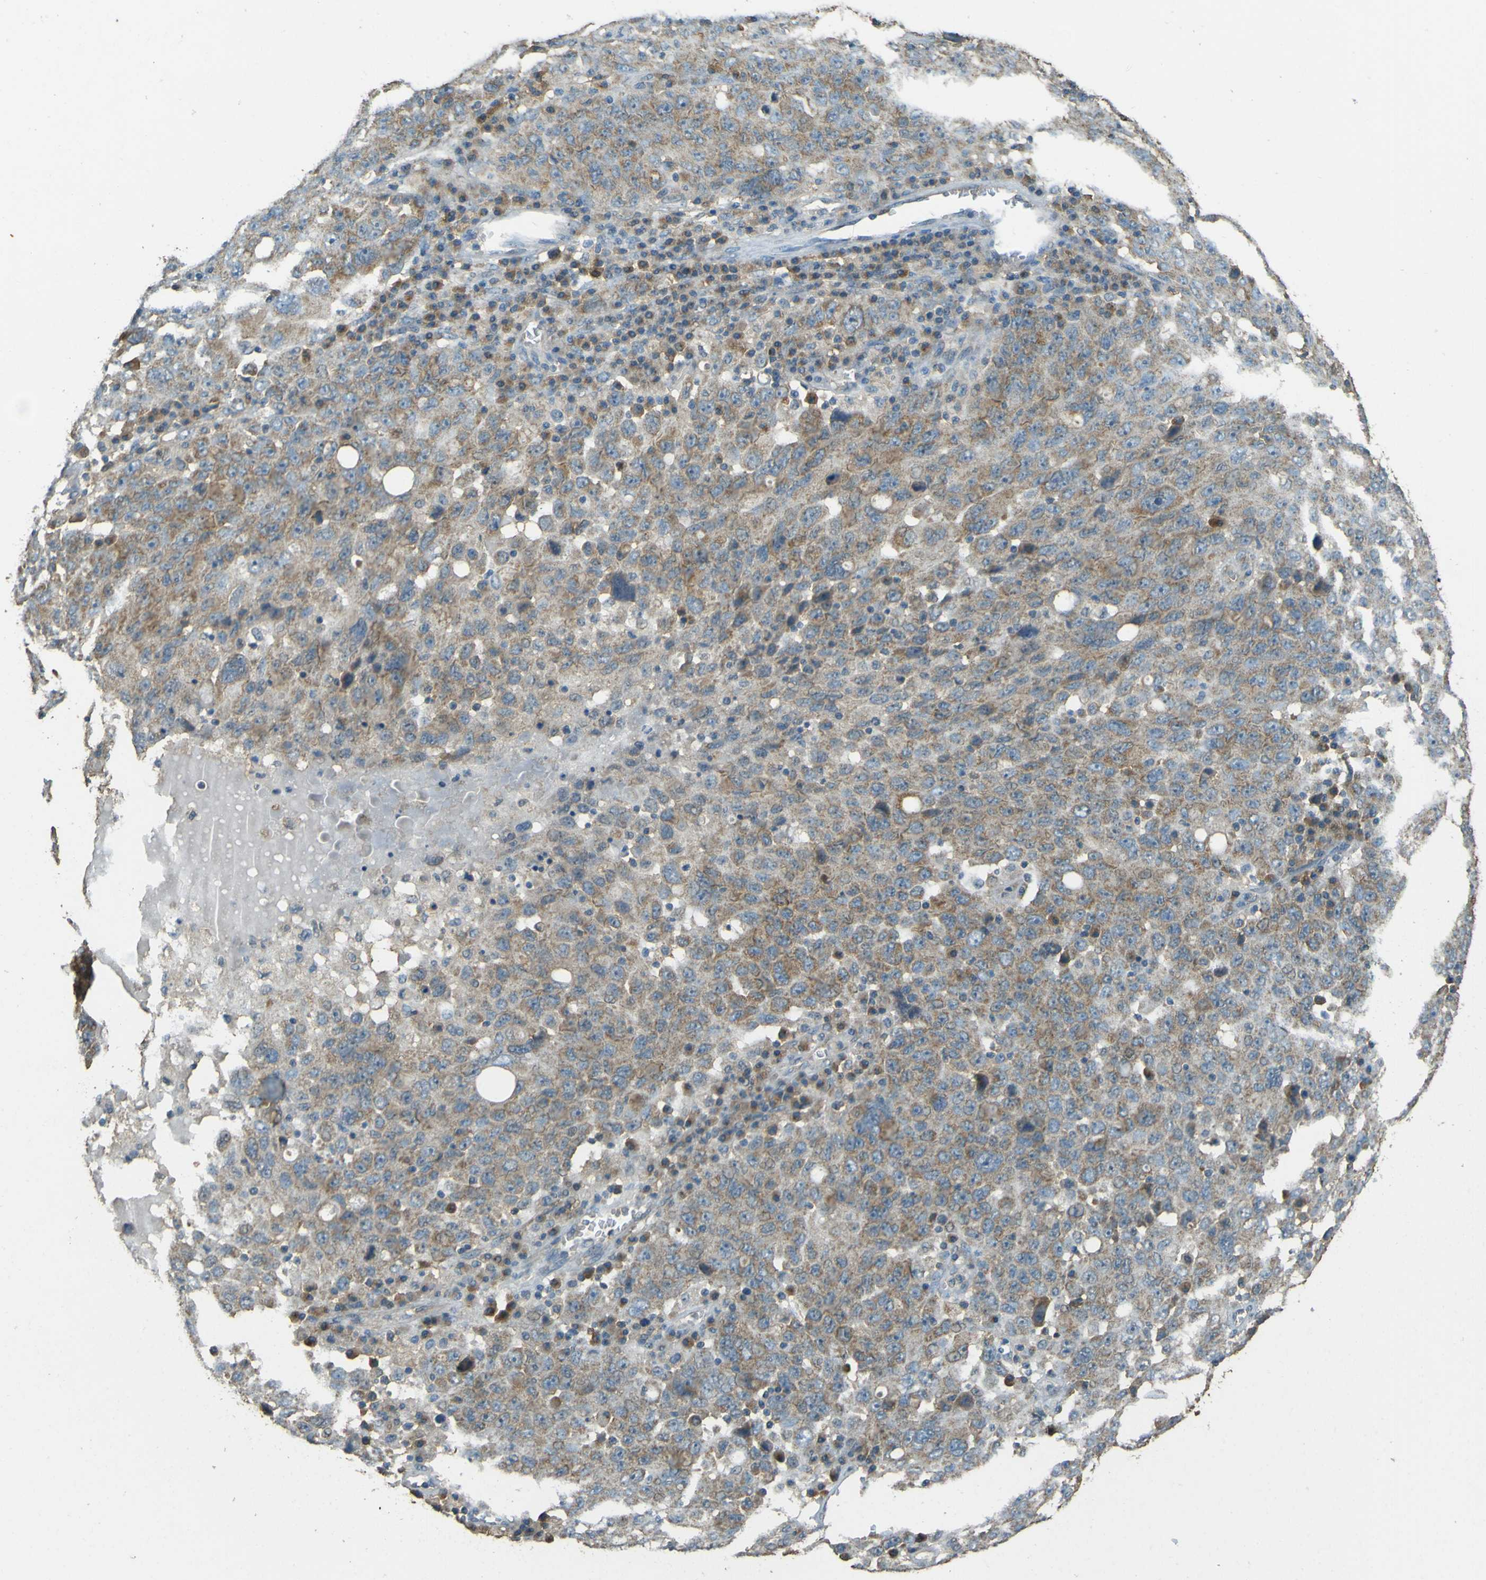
{"staining": {"intensity": "weak", "quantity": ">75%", "location": "cytoplasmic/membranous"}, "tissue": "ovarian cancer", "cell_type": "Tumor cells", "image_type": "cancer", "snomed": [{"axis": "morphology", "description": "Carcinoma, endometroid"}, {"axis": "topography", "description": "Ovary"}], "caption": "A photomicrograph showing weak cytoplasmic/membranous expression in approximately >75% of tumor cells in ovarian cancer (endometroid carcinoma), as visualized by brown immunohistochemical staining.", "gene": "GOLGA1", "patient": {"sex": "female", "age": 62}}